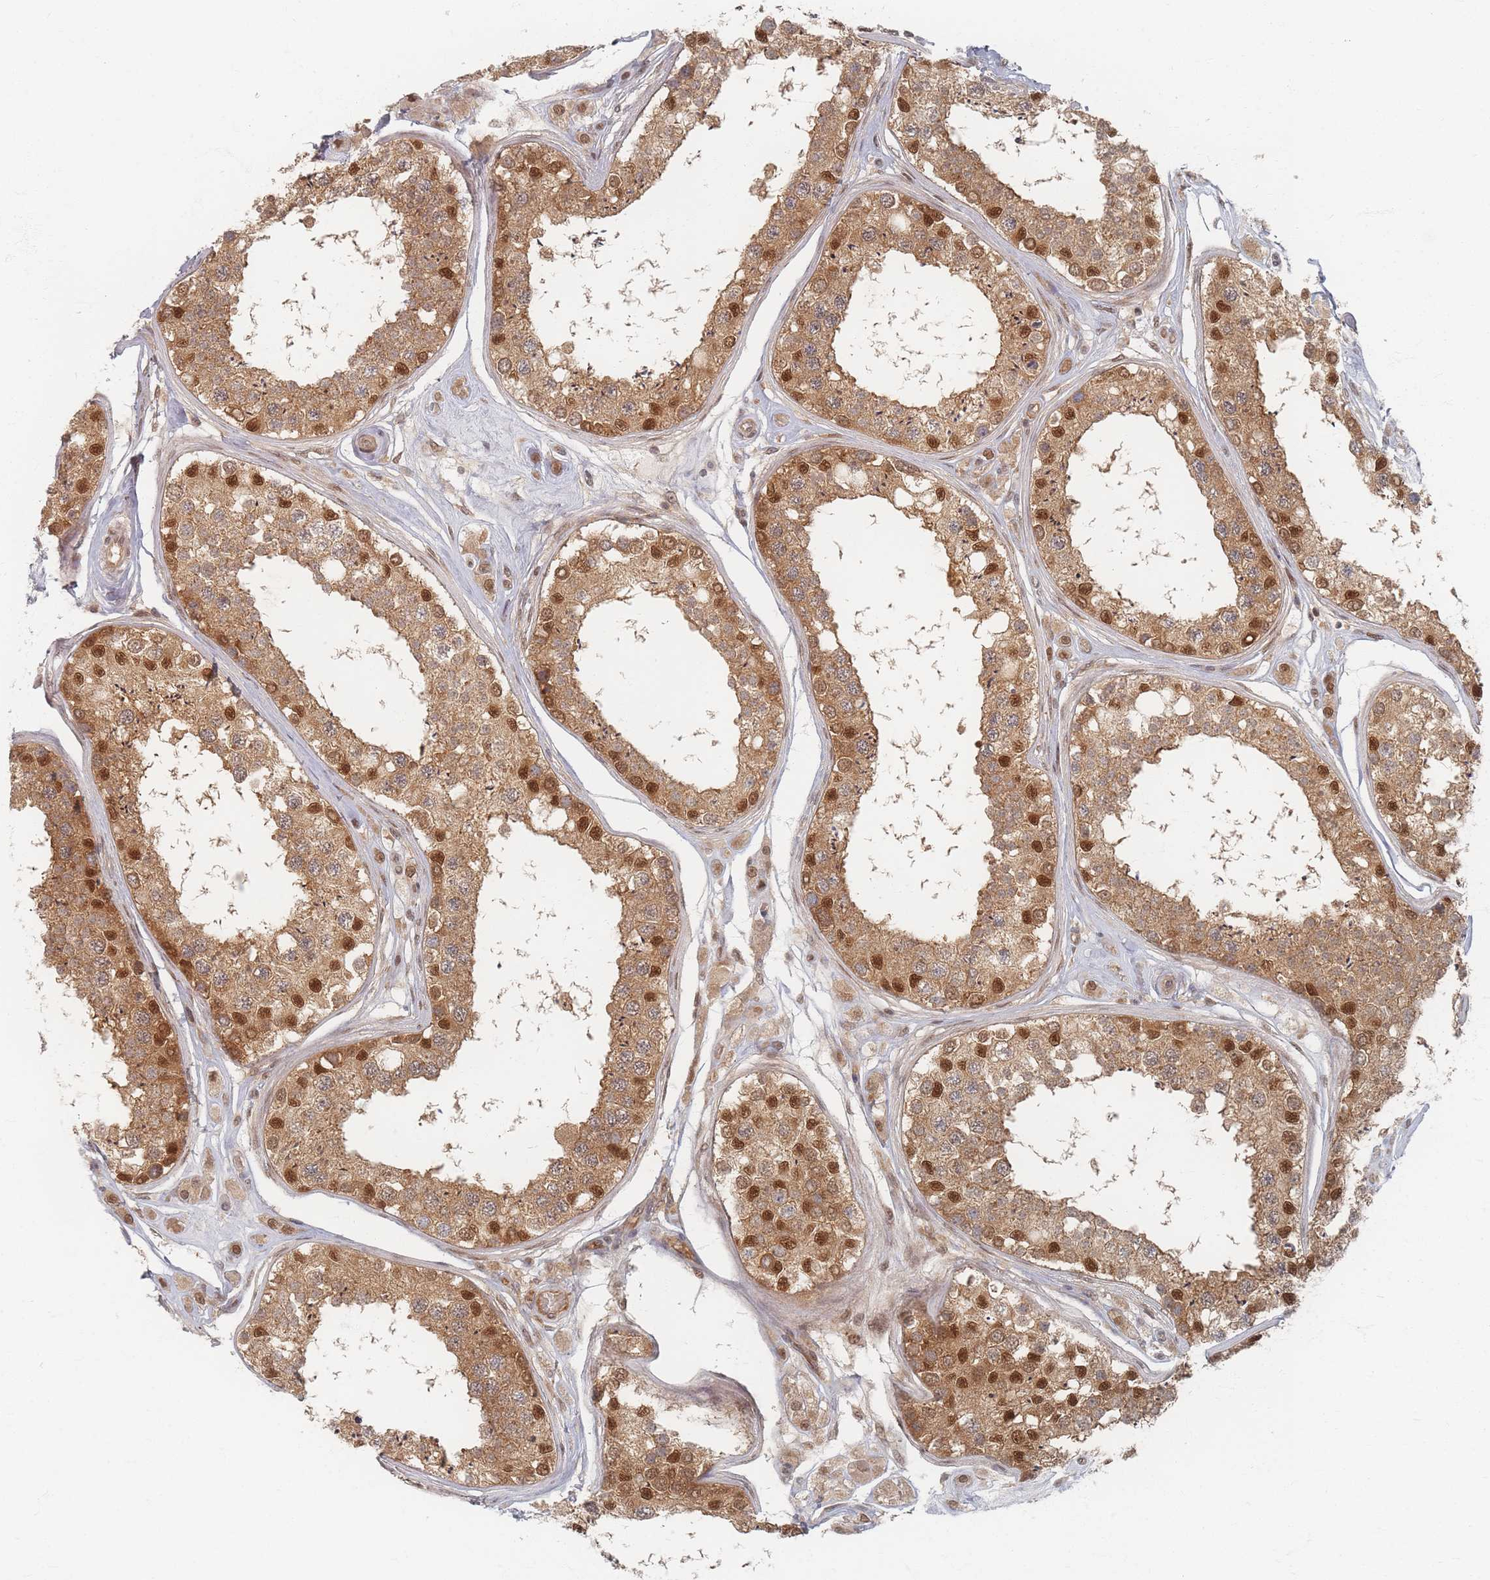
{"staining": {"intensity": "moderate", "quantity": ">75%", "location": "cytoplasmic/membranous,nuclear"}, "tissue": "testis", "cell_type": "Cells in seminiferous ducts", "image_type": "normal", "snomed": [{"axis": "morphology", "description": "Normal tissue, NOS"}, {"axis": "topography", "description": "Testis"}], "caption": "Immunohistochemical staining of benign human testis reveals >75% levels of moderate cytoplasmic/membranous,nuclear protein positivity in about >75% of cells in seminiferous ducts.", "gene": "PSMD9", "patient": {"sex": "male", "age": 25}}